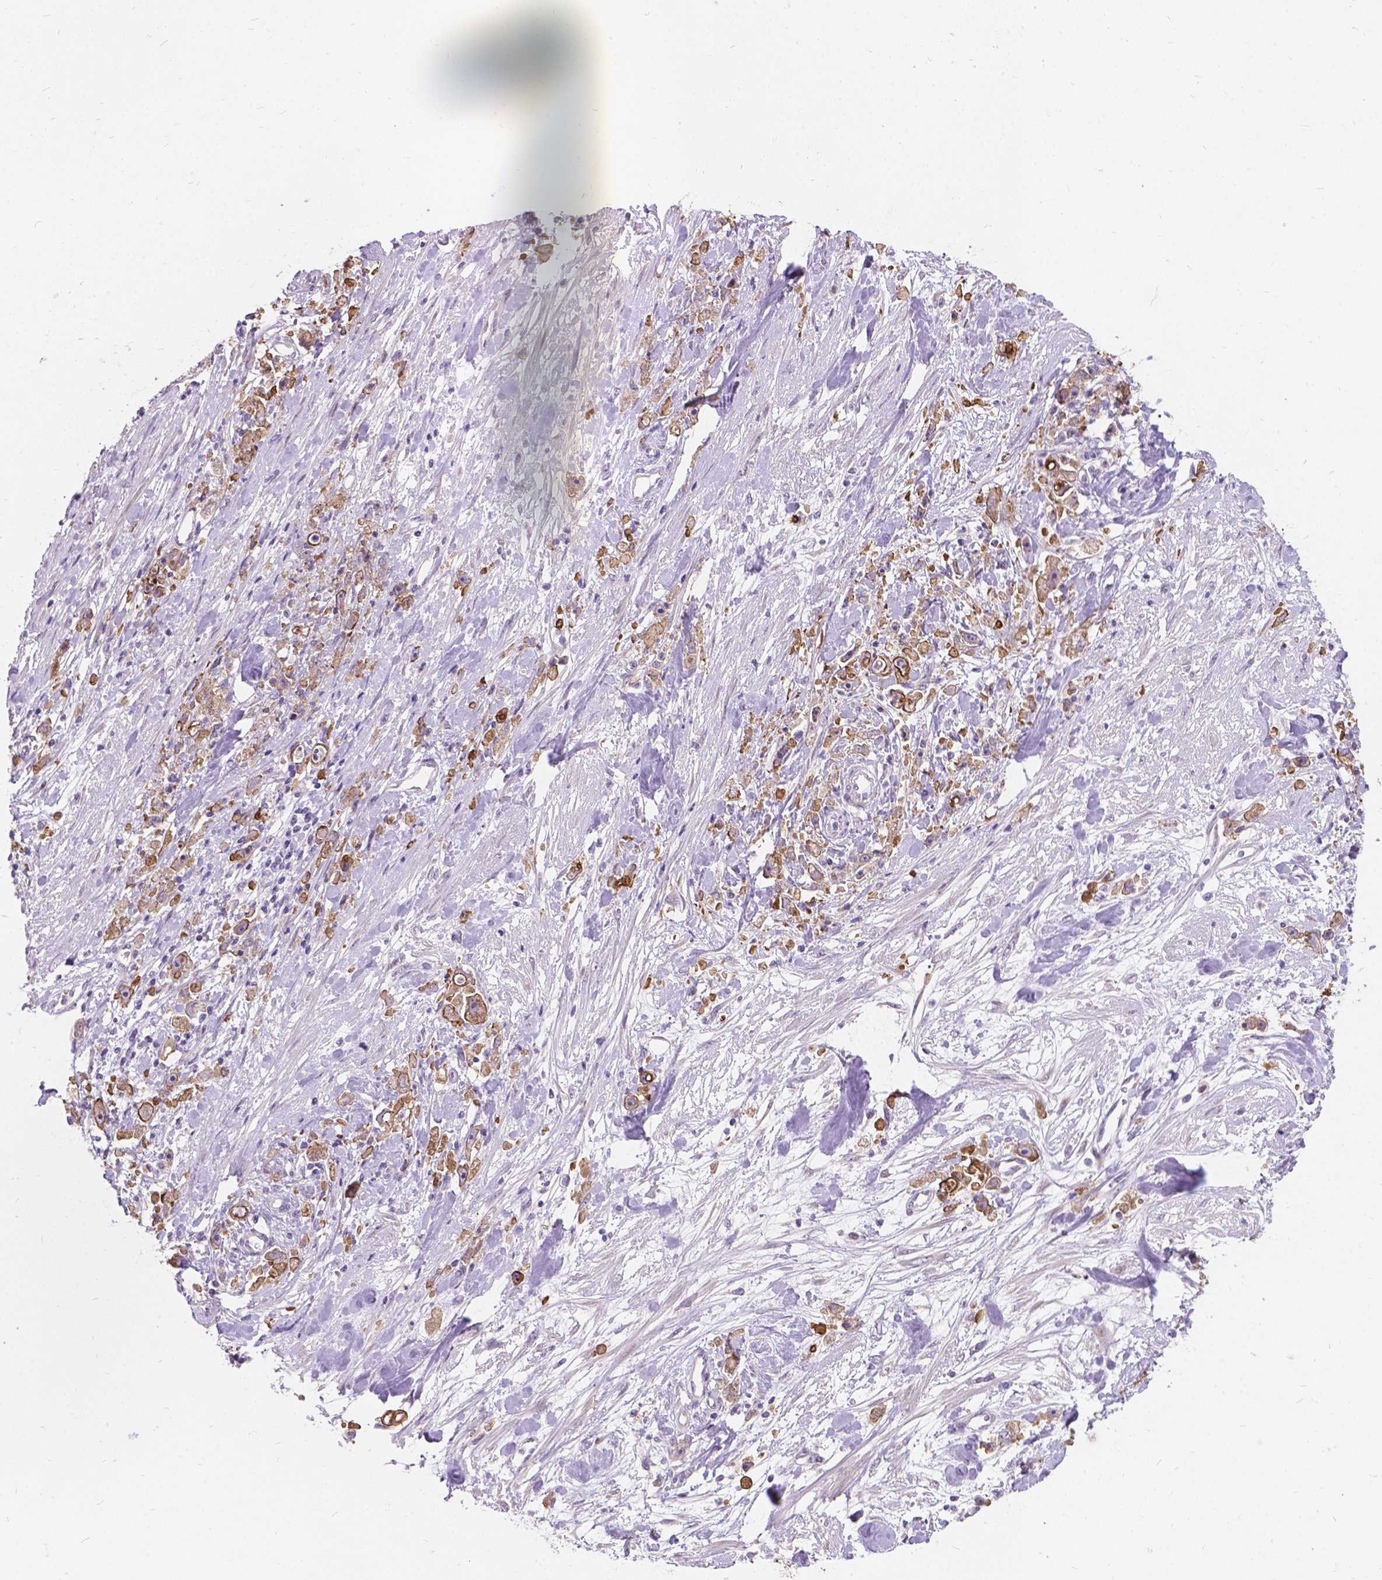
{"staining": {"intensity": "moderate", "quantity": "<25%", "location": "cytoplasmic/membranous"}, "tissue": "stomach cancer", "cell_type": "Tumor cells", "image_type": "cancer", "snomed": [{"axis": "morphology", "description": "Adenocarcinoma, NOS"}, {"axis": "topography", "description": "Stomach"}], "caption": "Stomach cancer (adenocarcinoma) stained for a protein (brown) reveals moderate cytoplasmic/membranous positive expression in about <25% of tumor cells.", "gene": "MYH14", "patient": {"sex": "female", "age": 59}}